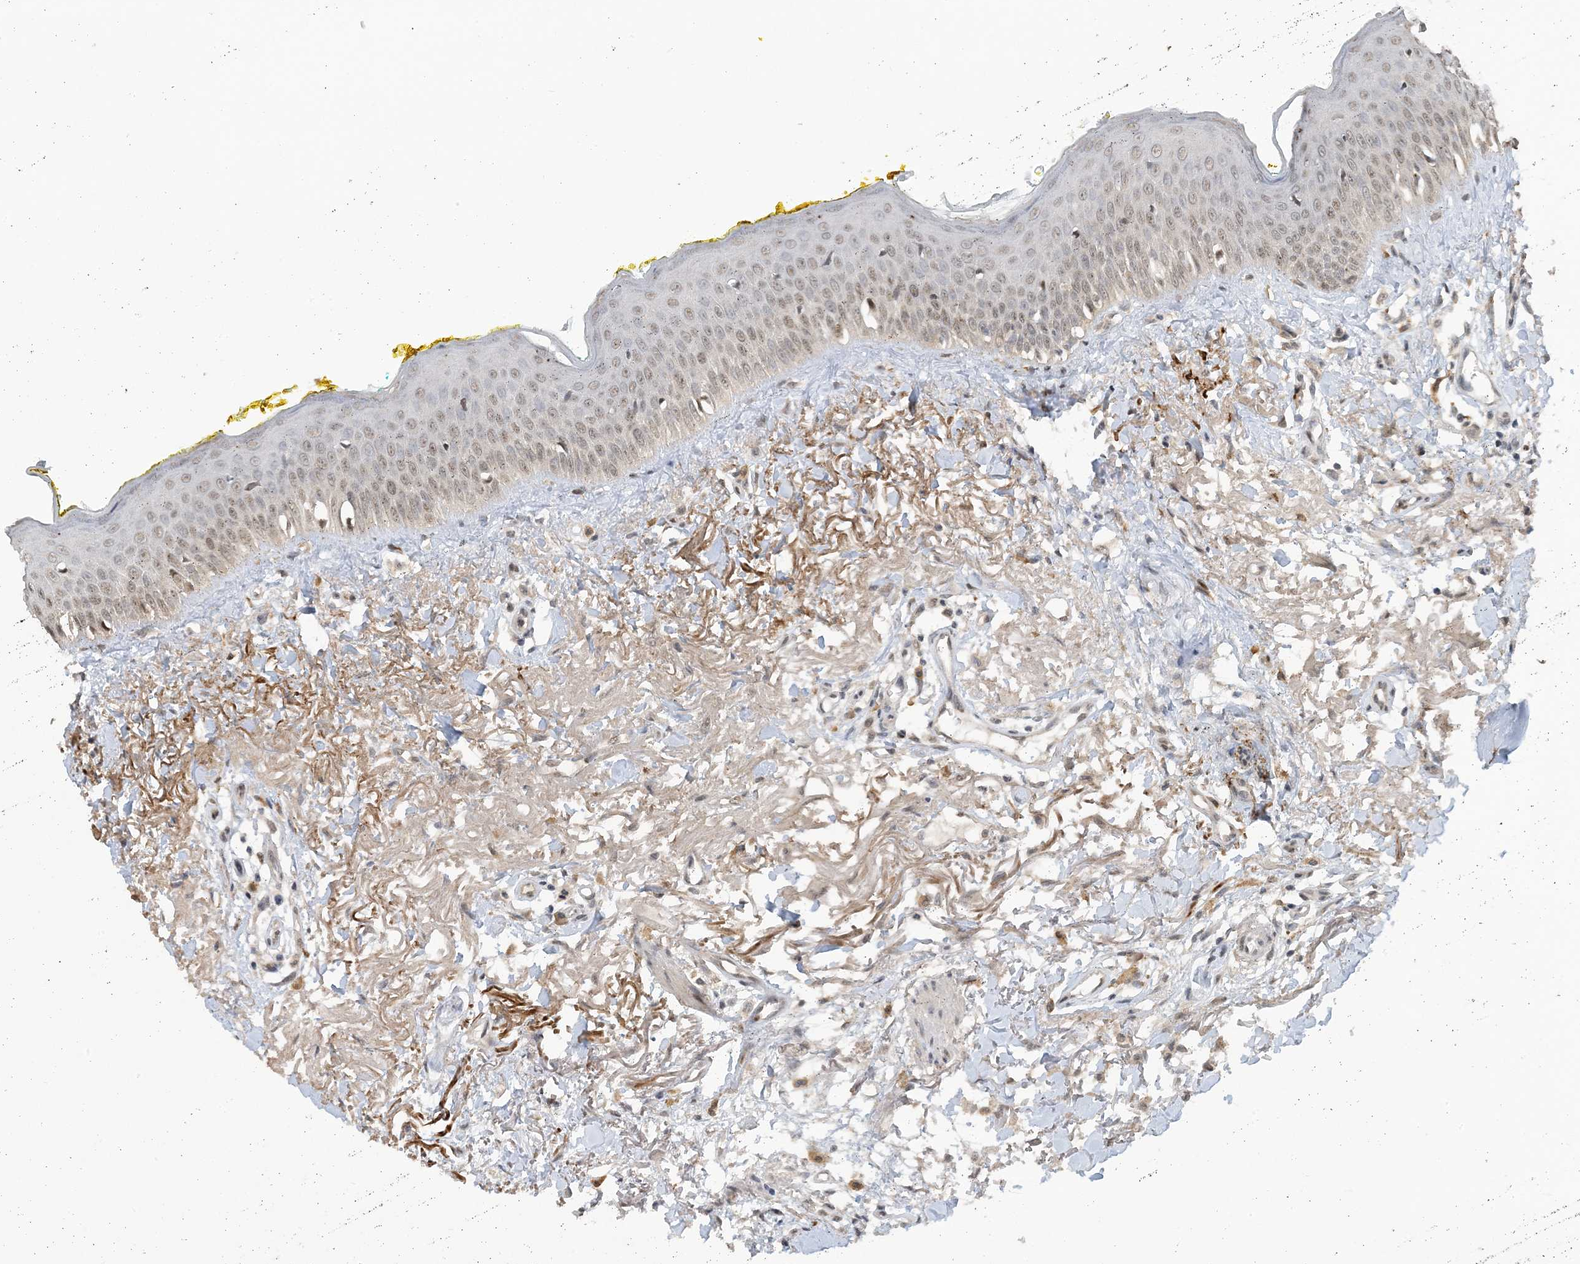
{"staining": {"intensity": "strong", "quantity": "25%-75%", "location": "cytoplasmic/membranous,nuclear"}, "tissue": "oral mucosa", "cell_type": "Squamous epithelial cells", "image_type": "normal", "snomed": [{"axis": "morphology", "description": "Normal tissue, NOS"}, {"axis": "topography", "description": "Oral tissue"}], "caption": "The photomicrograph exhibits staining of normal oral mucosa, revealing strong cytoplasmic/membranous,nuclear protein staining (brown color) within squamous epithelial cells.", "gene": "ACYP2", "patient": {"sex": "female", "age": 70}}